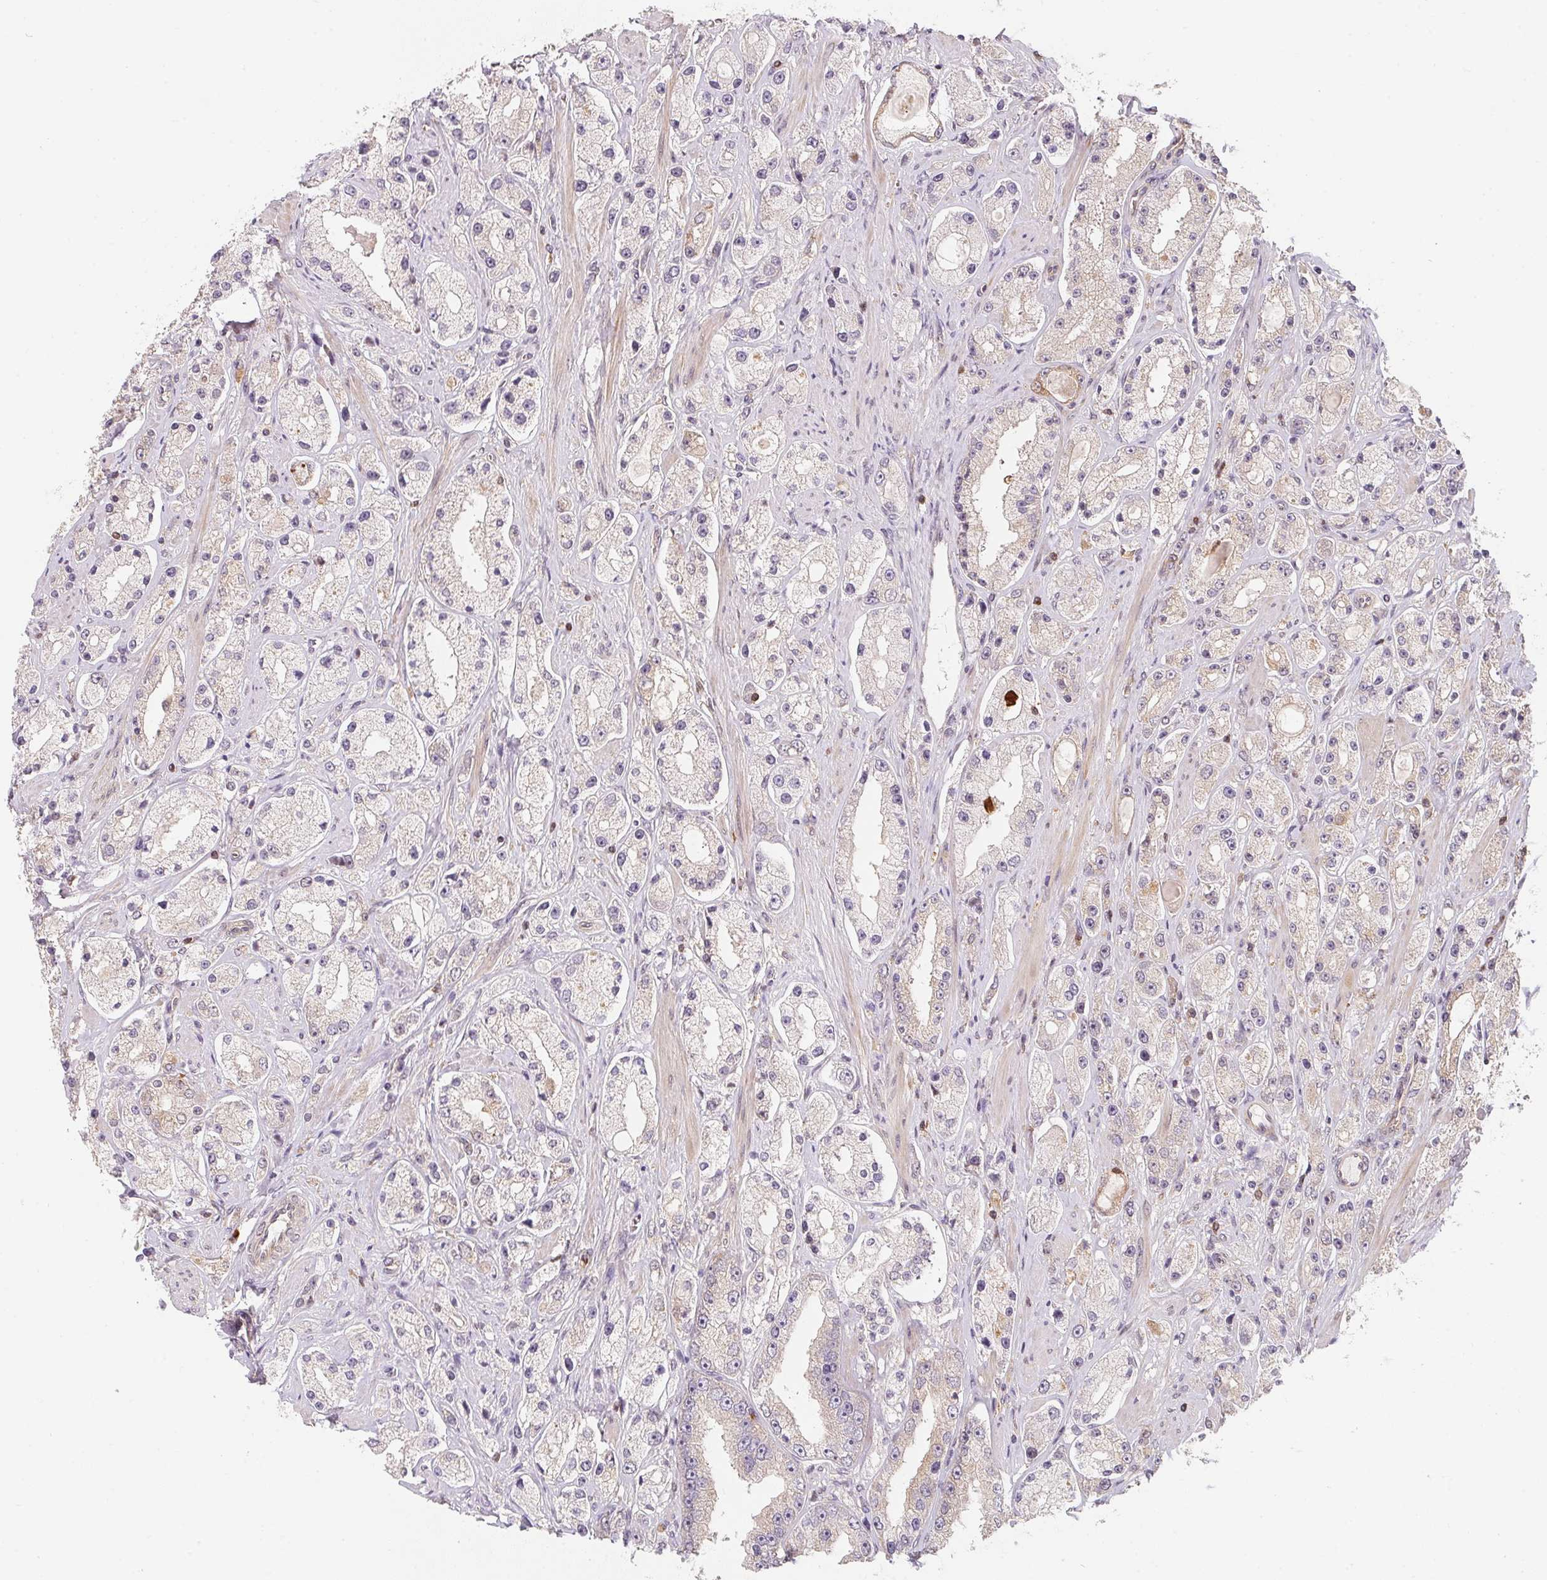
{"staining": {"intensity": "negative", "quantity": "none", "location": "none"}, "tissue": "prostate cancer", "cell_type": "Tumor cells", "image_type": "cancer", "snomed": [{"axis": "morphology", "description": "Adenocarcinoma, High grade"}, {"axis": "topography", "description": "Prostate"}], "caption": "A photomicrograph of human high-grade adenocarcinoma (prostate) is negative for staining in tumor cells.", "gene": "ANKRD13A", "patient": {"sex": "male", "age": 67}}